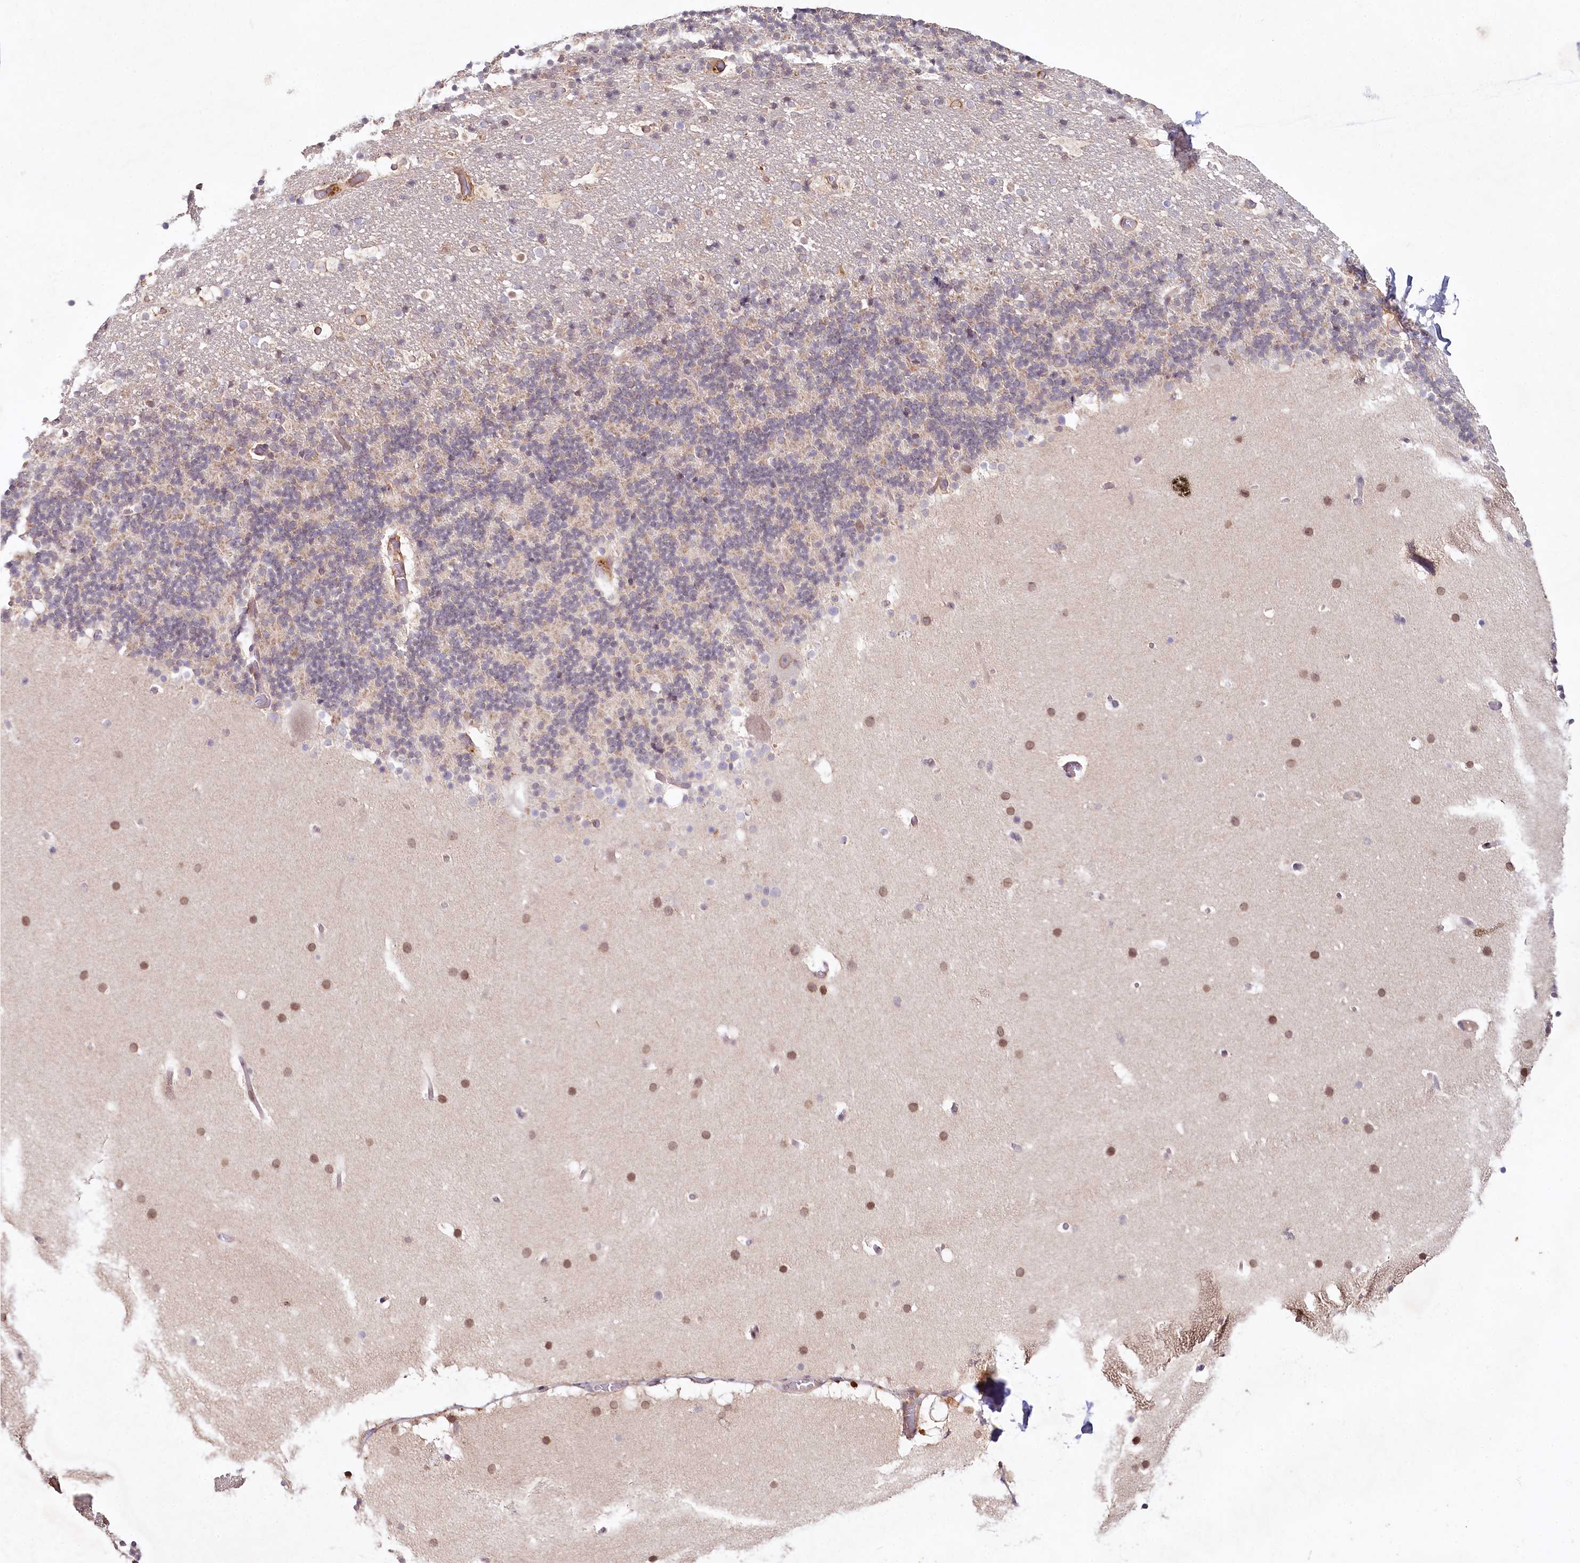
{"staining": {"intensity": "negative", "quantity": "none", "location": "none"}, "tissue": "cerebellum", "cell_type": "Cells in granular layer", "image_type": "normal", "snomed": [{"axis": "morphology", "description": "Normal tissue, NOS"}, {"axis": "topography", "description": "Cerebellum"}], "caption": "Cerebellum was stained to show a protein in brown. There is no significant staining in cells in granular layer. (Immunohistochemistry, brightfield microscopy, high magnification).", "gene": "ALDH3B1", "patient": {"sex": "male", "age": 57}}